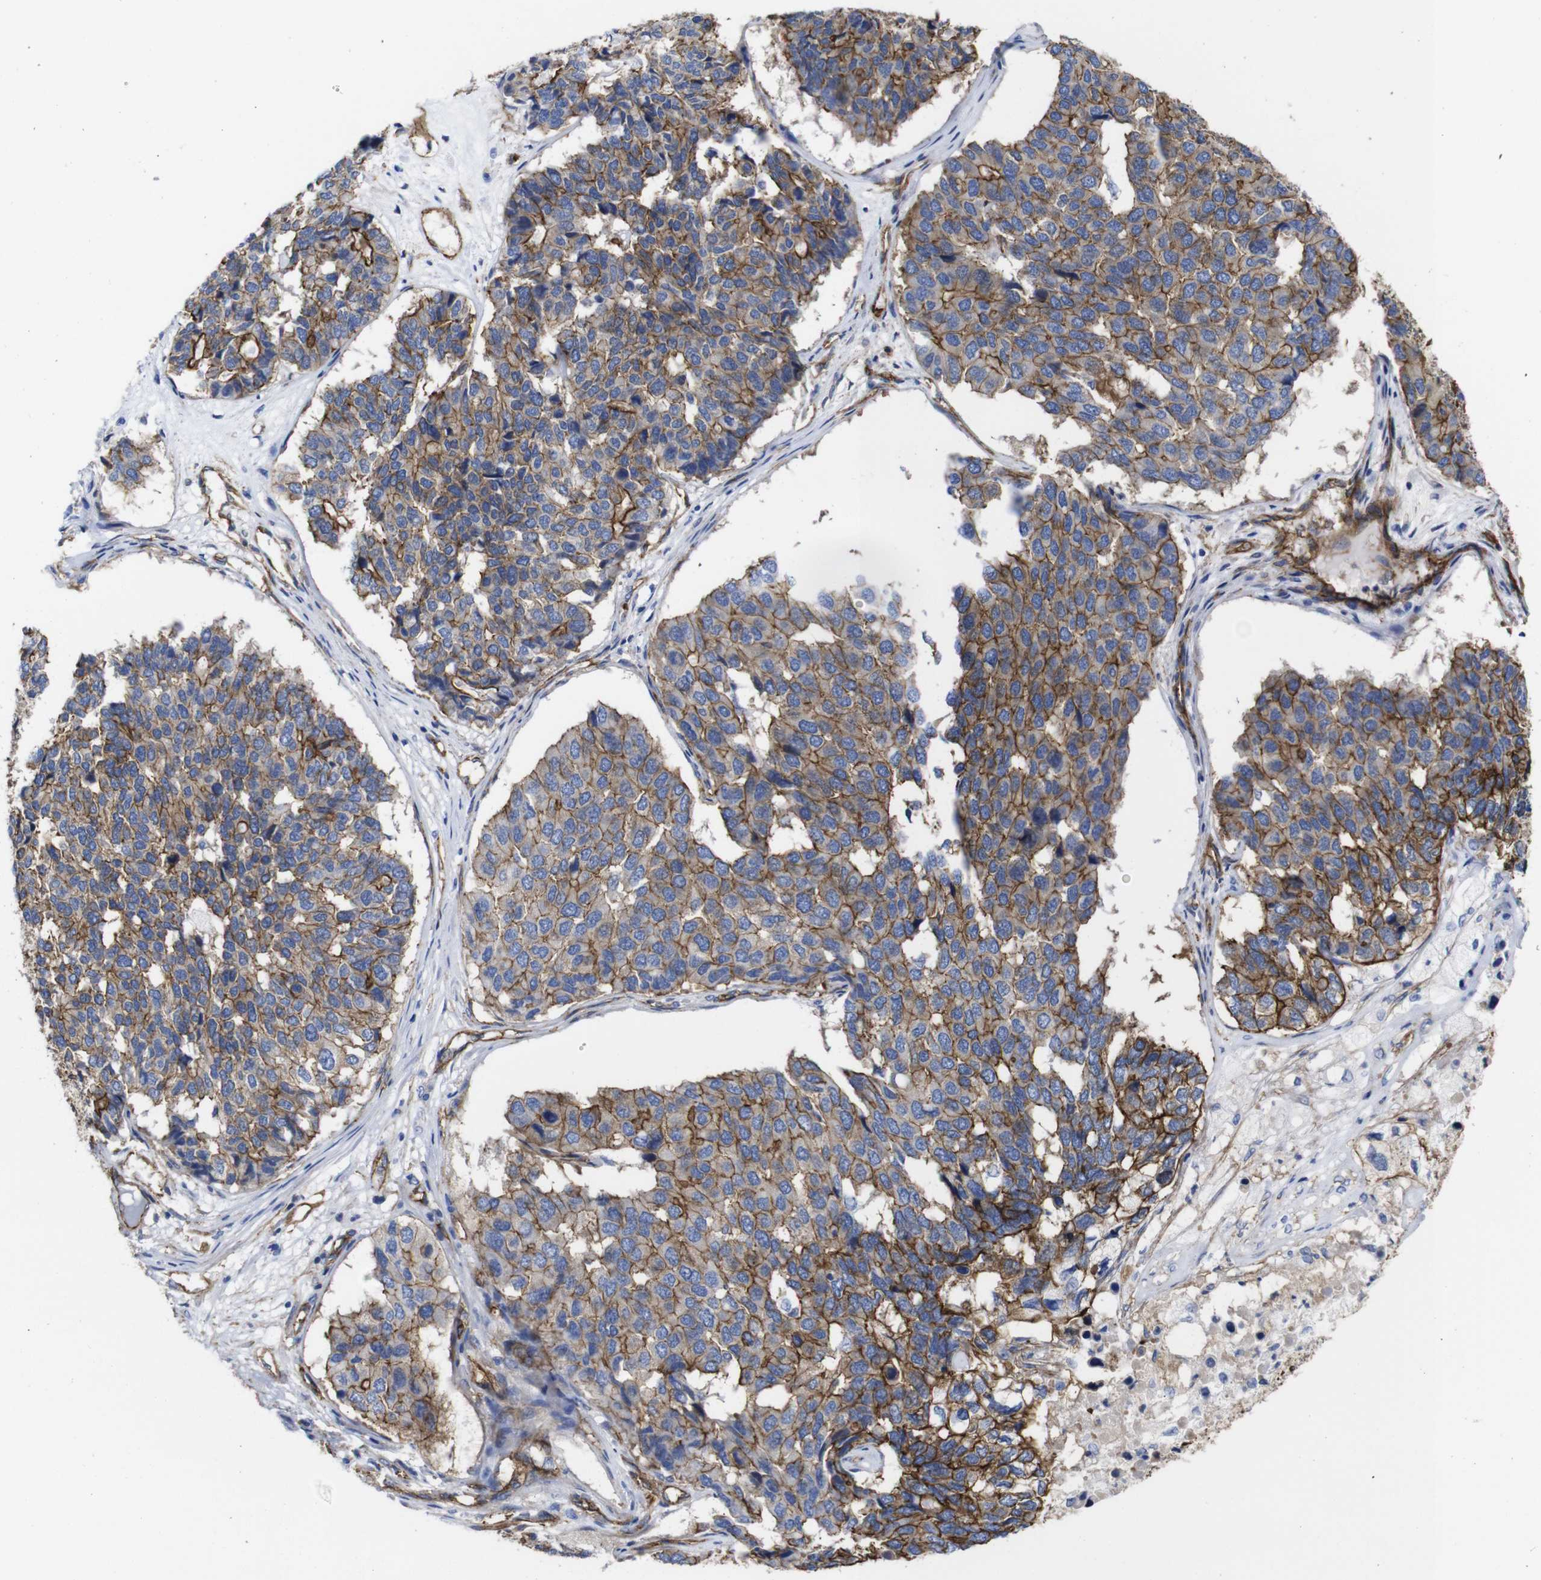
{"staining": {"intensity": "moderate", "quantity": ">75%", "location": "cytoplasmic/membranous"}, "tissue": "pancreatic cancer", "cell_type": "Tumor cells", "image_type": "cancer", "snomed": [{"axis": "morphology", "description": "Adenocarcinoma, NOS"}, {"axis": "topography", "description": "Pancreas"}], "caption": "Pancreatic adenocarcinoma stained with a protein marker shows moderate staining in tumor cells.", "gene": "SPTBN1", "patient": {"sex": "male", "age": 50}}